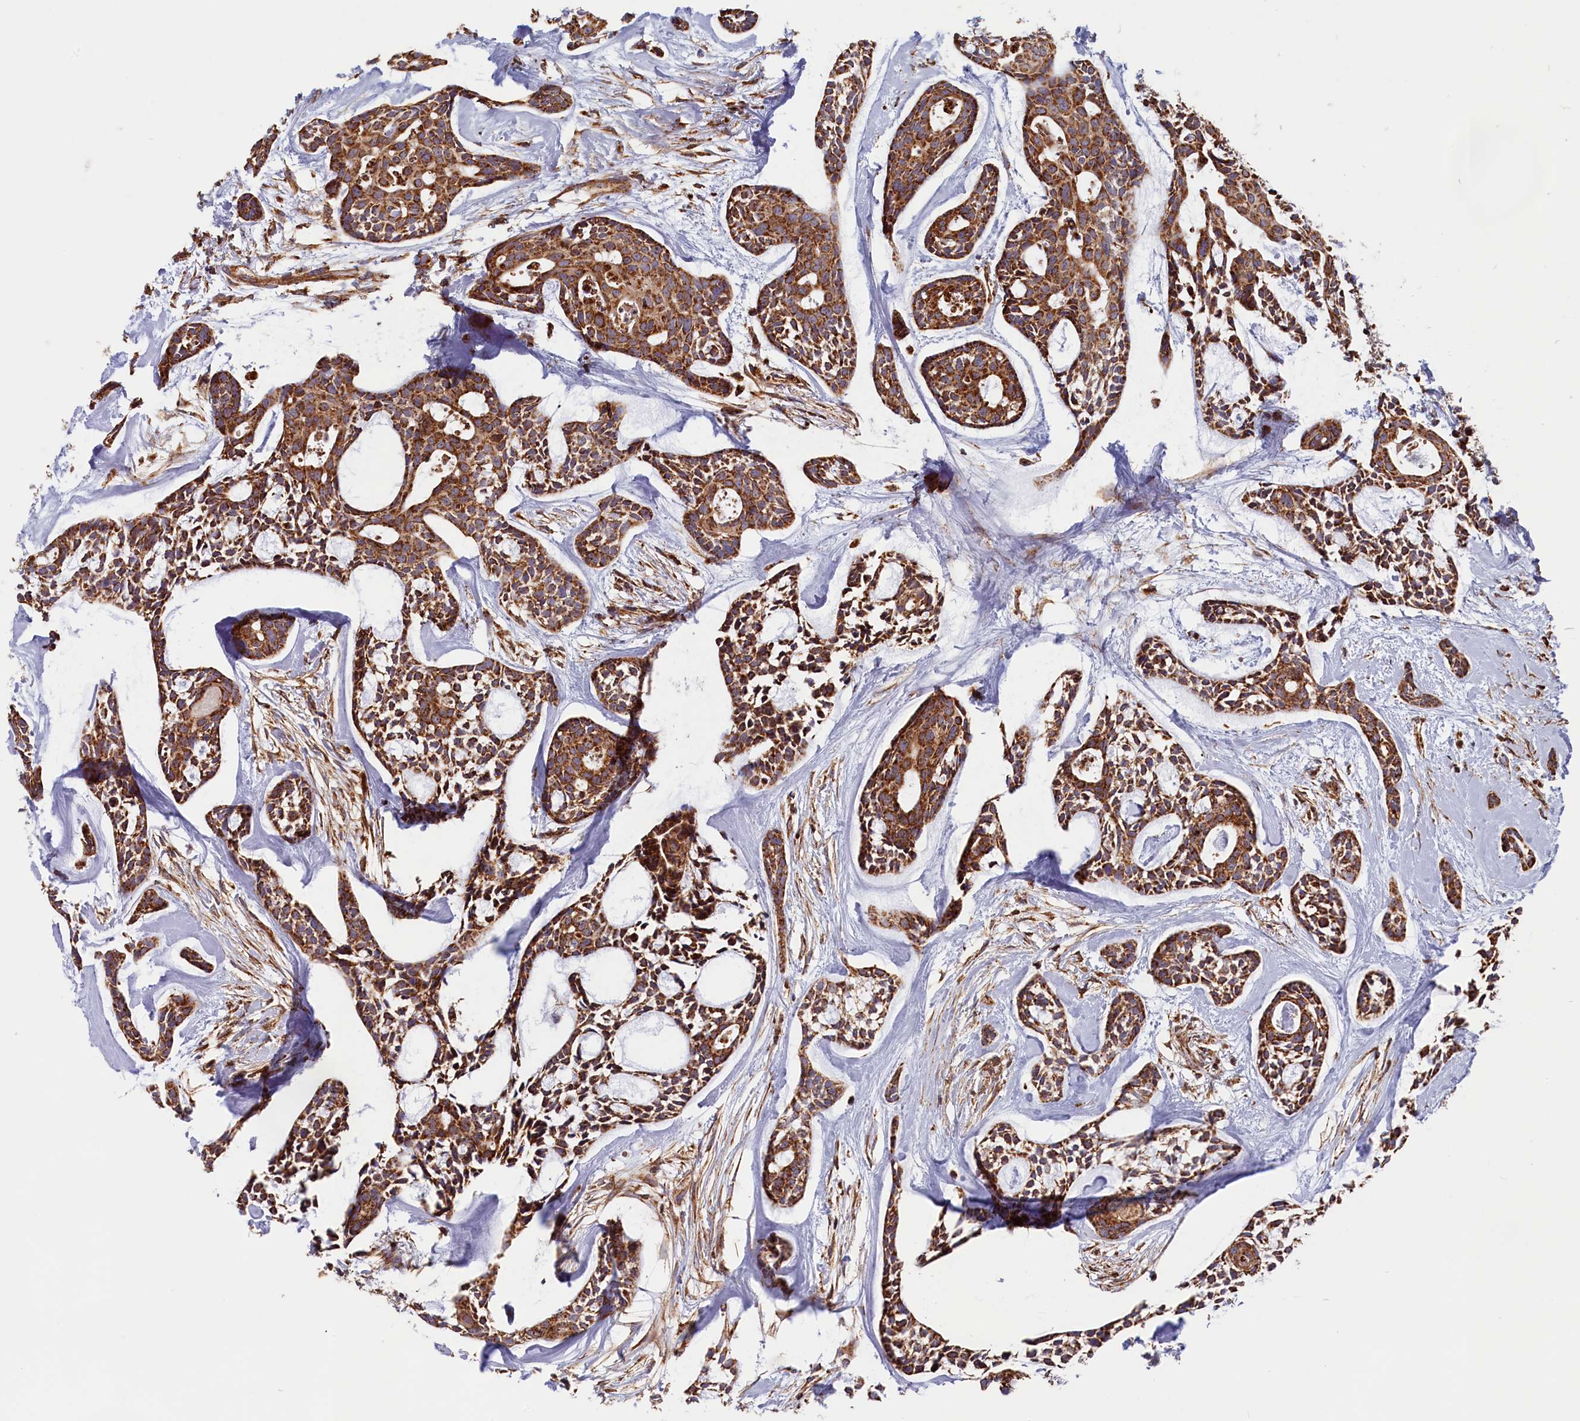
{"staining": {"intensity": "moderate", "quantity": ">75%", "location": "cytoplasmic/membranous"}, "tissue": "head and neck cancer", "cell_type": "Tumor cells", "image_type": "cancer", "snomed": [{"axis": "morphology", "description": "Adenocarcinoma, NOS"}, {"axis": "topography", "description": "Subcutis"}, {"axis": "topography", "description": "Head-Neck"}], "caption": "Head and neck cancer tissue shows moderate cytoplasmic/membranous positivity in approximately >75% of tumor cells, visualized by immunohistochemistry.", "gene": "MACROD1", "patient": {"sex": "female", "age": 73}}